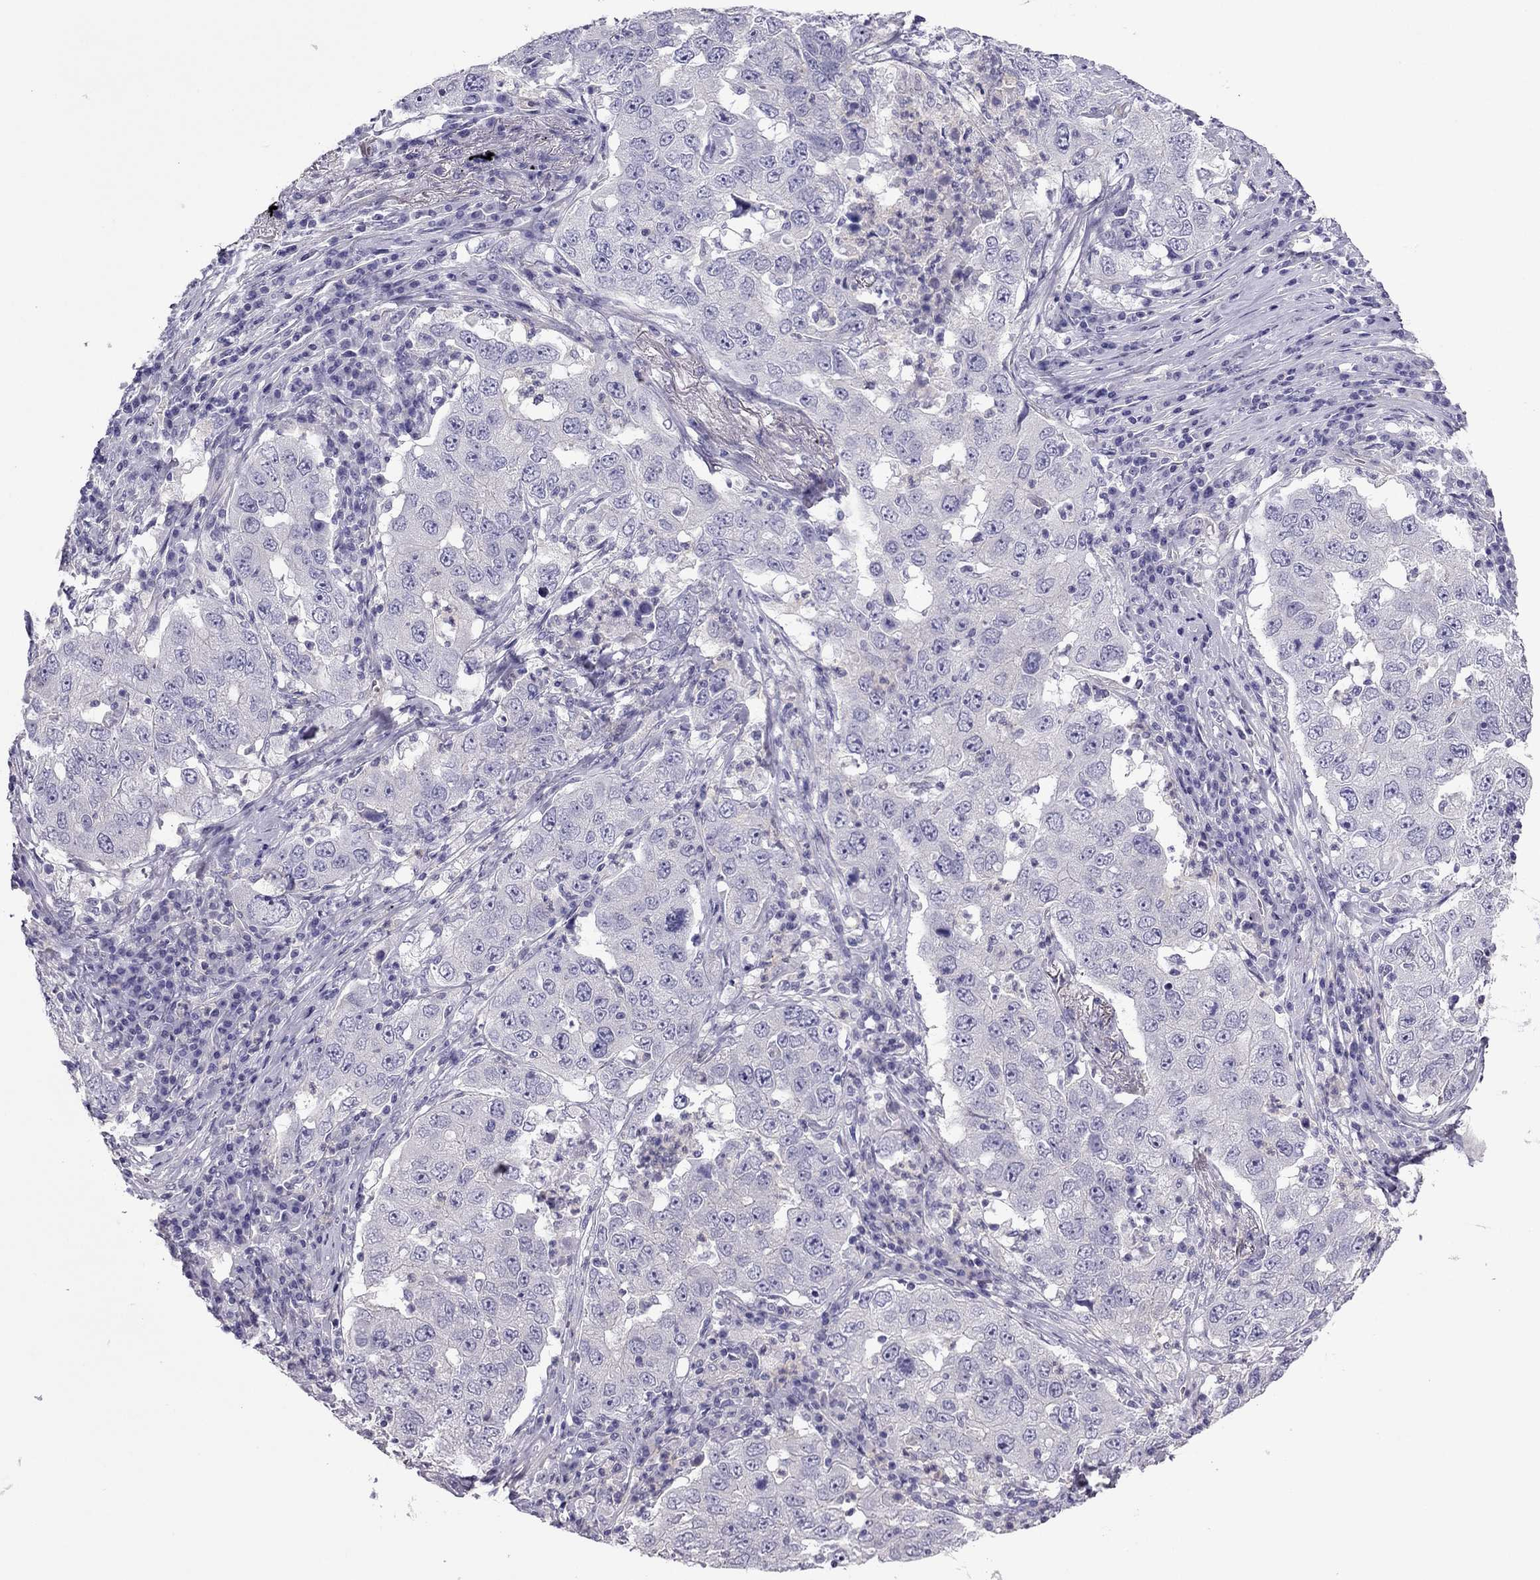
{"staining": {"intensity": "negative", "quantity": "none", "location": "none"}, "tissue": "lung cancer", "cell_type": "Tumor cells", "image_type": "cancer", "snomed": [{"axis": "morphology", "description": "Adenocarcinoma, NOS"}, {"axis": "topography", "description": "Lung"}], "caption": "There is no significant staining in tumor cells of adenocarcinoma (lung).", "gene": "GJA8", "patient": {"sex": "male", "age": 73}}